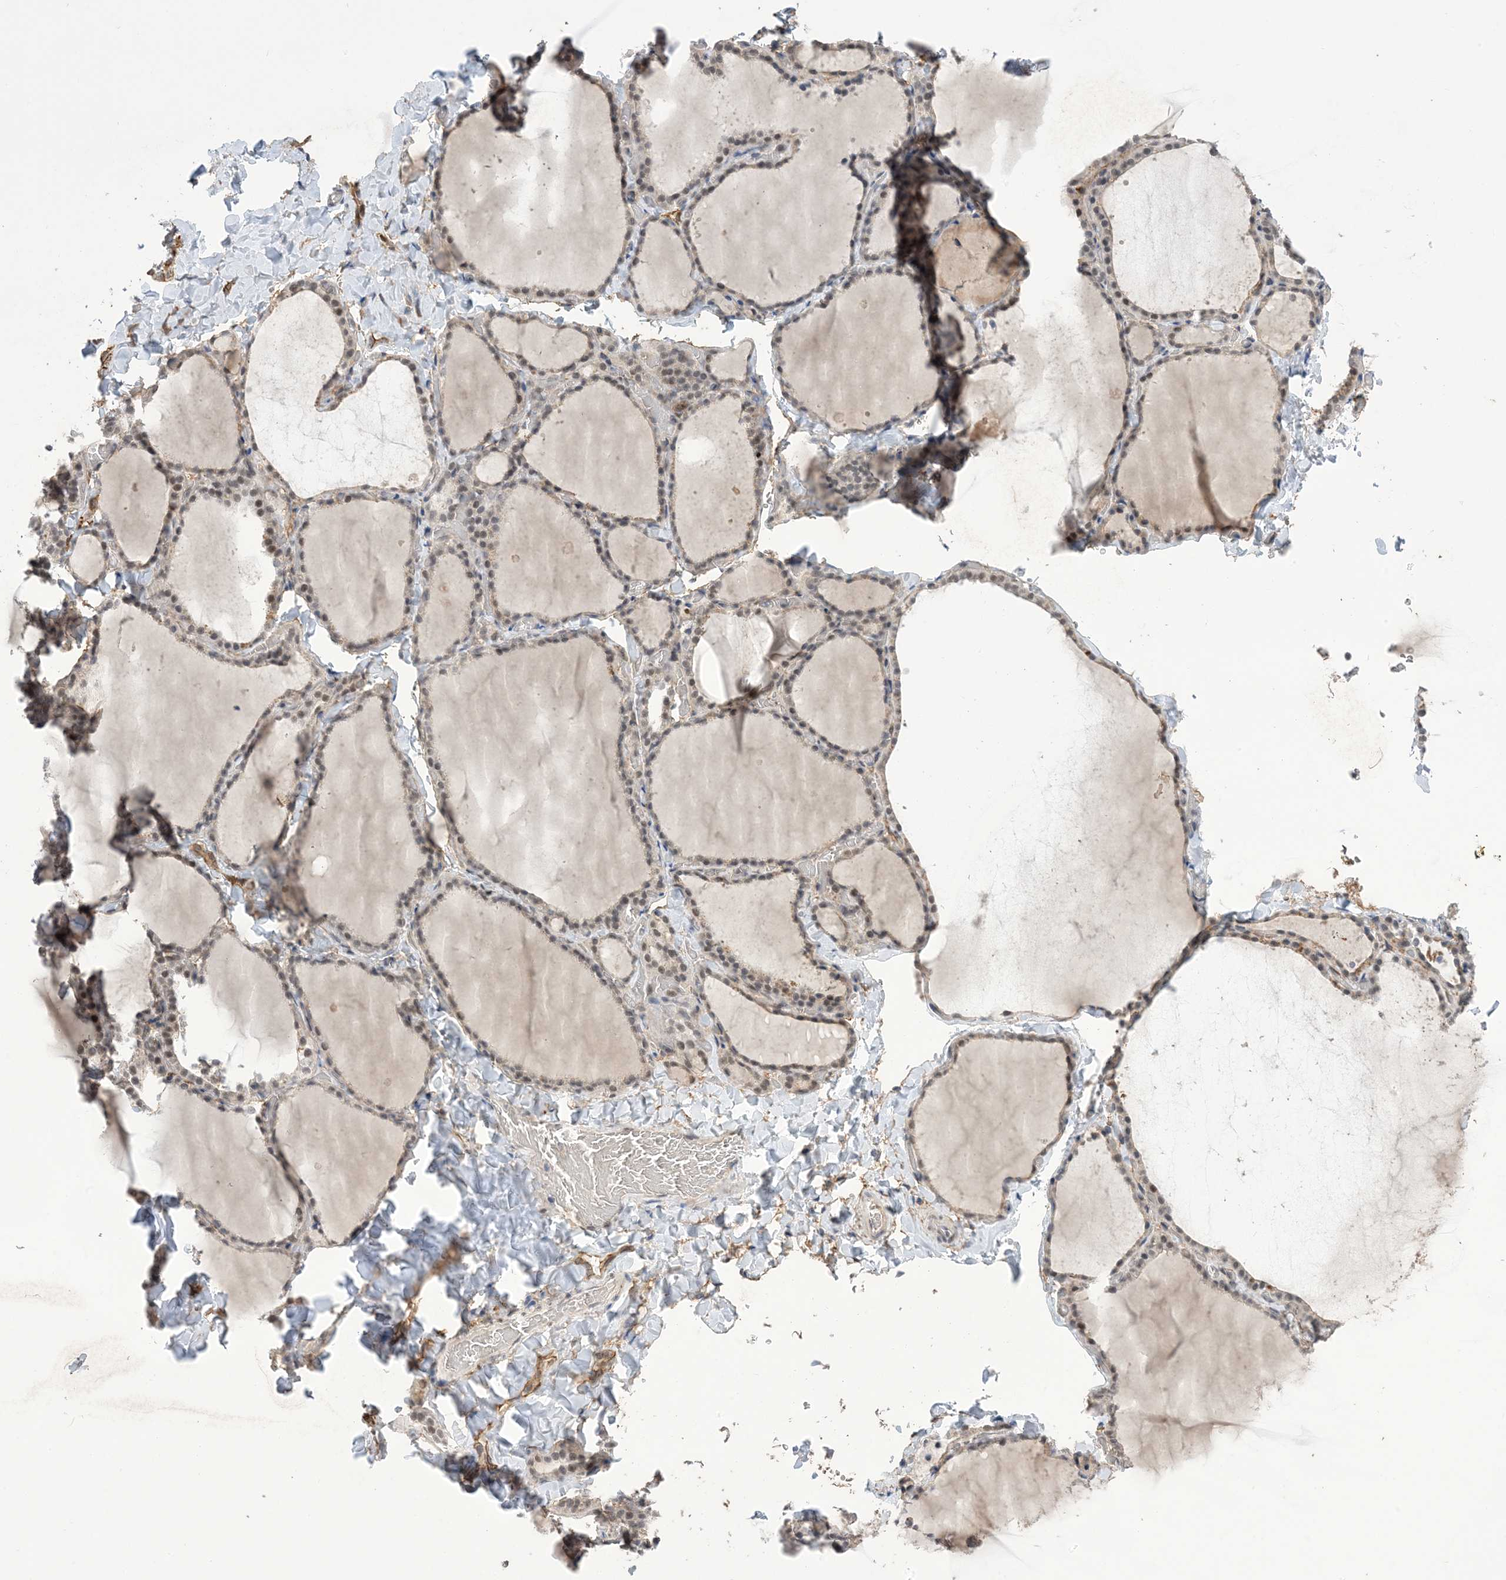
{"staining": {"intensity": "weak", "quantity": "25%-75%", "location": "nuclear"}, "tissue": "thyroid gland", "cell_type": "Glandular cells", "image_type": "normal", "snomed": [{"axis": "morphology", "description": "Normal tissue, NOS"}, {"axis": "topography", "description": "Thyroid gland"}], "caption": "Brown immunohistochemical staining in normal thyroid gland displays weak nuclear staining in about 25%-75% of glandular cells.", "gene": "ZNF8", "patient": {"sex": "female", "age": 22}}